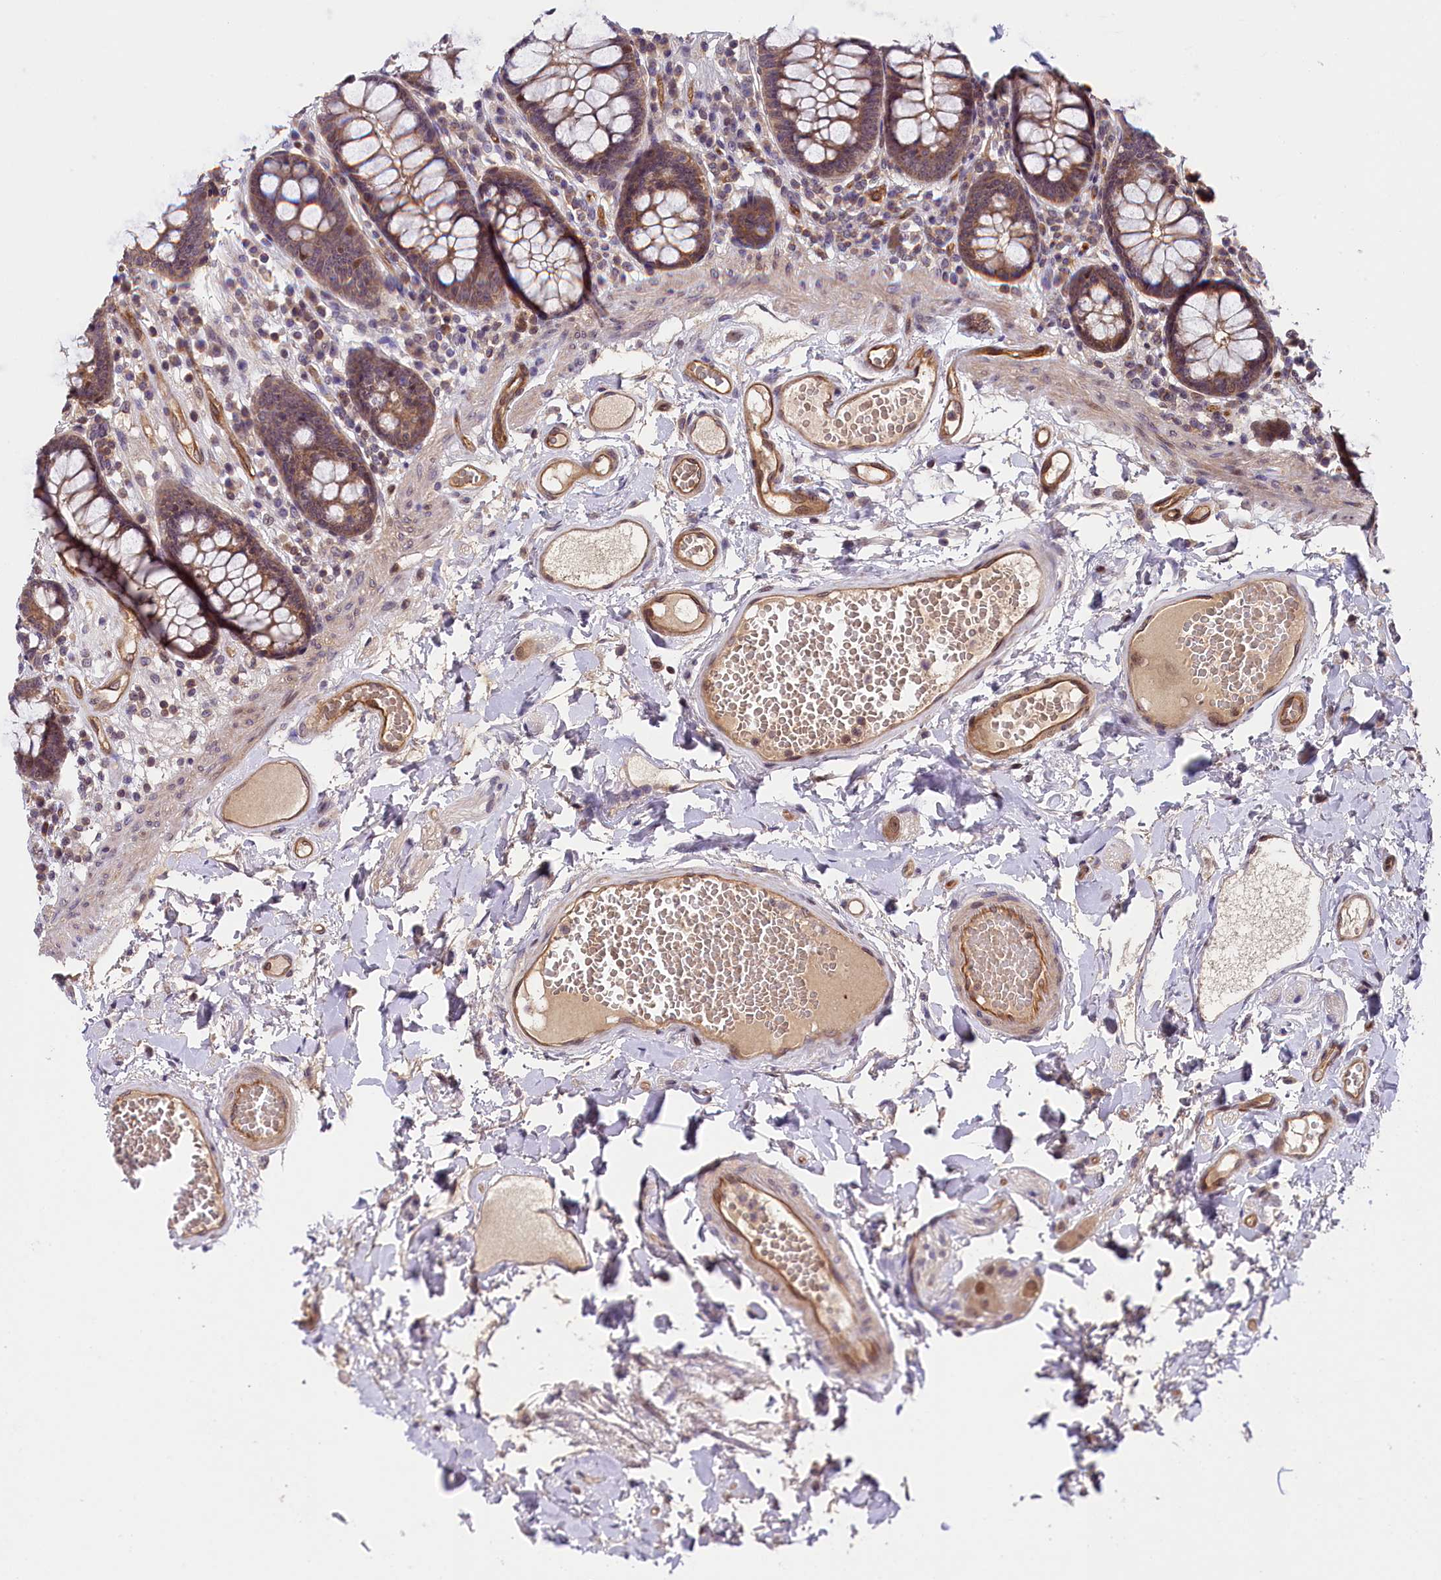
{"staining": {"intensity": "moderate", "quantity": "25%-75%", "location": "cytoplasmic/membranous"}, "tissue": "colon", "cell_type": "Endothelial cells", "image_type": "normal", "snomed": [{"axis": "morphology", "description": "Normal tissue, NOS"}, {"axis": "topography", "description": "Colon"}], "caption": "Unremarkable colon was stained to show a protein in brown. There is medium levels of moderate cytoplasmic/membranous positivity in approximately 25%-75% of endothelial cells.", "gene": "SNRK", "patient": {"sex": "male", "age": 84}}